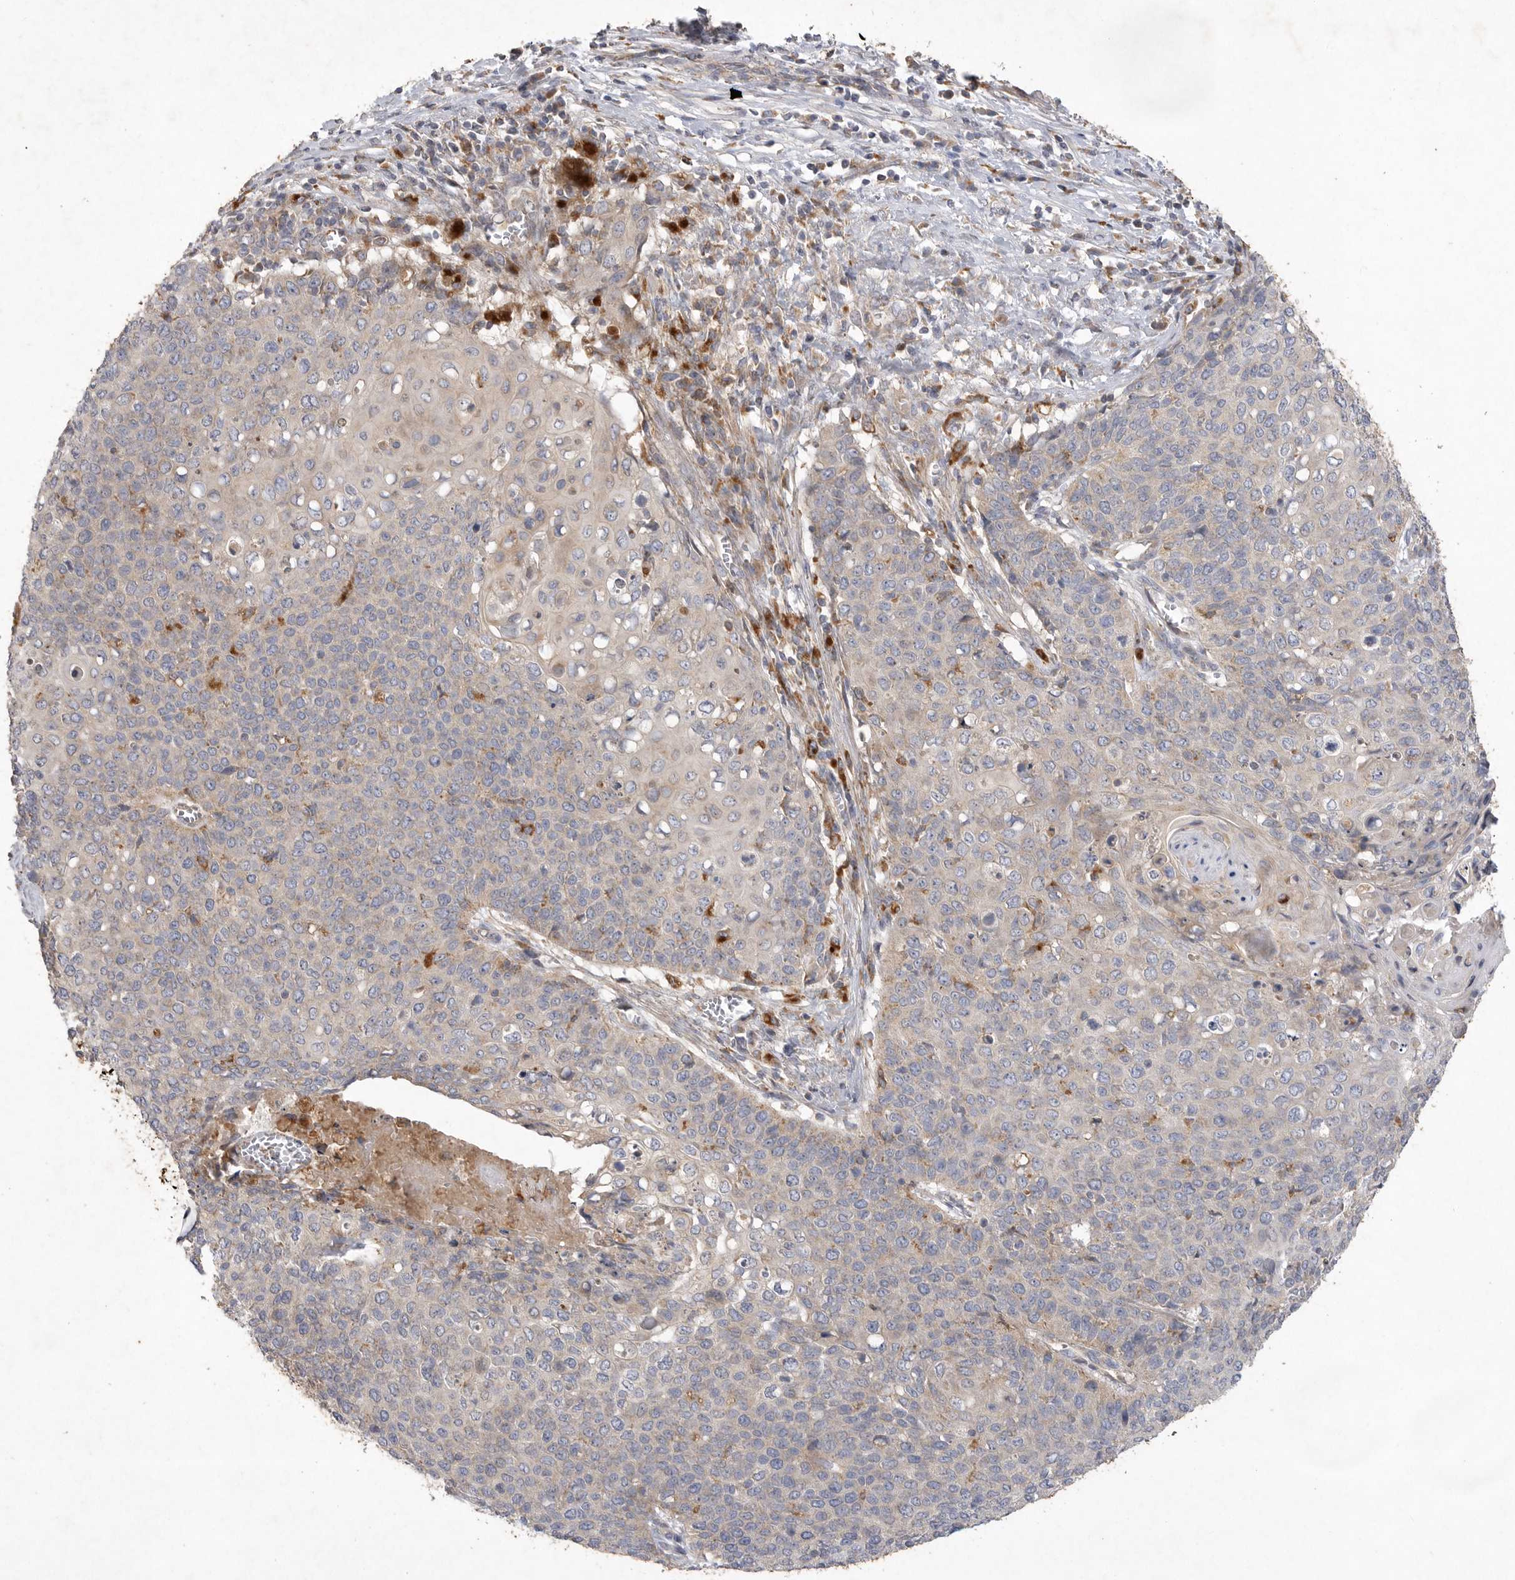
{"staining": {"intensity": "negative", "quantity": "none", "location": "none"}, "tissue": "cervical cancer", "cell_type": "Tumor cells", "image_type": "cancer", "snomed": [{"axis": "morphology", "description": "Squamous cell carcinoma, NOS"}, {"axis": "topography", "description": "Cervix"}], "caption": "Micrograph shows no significant protein expression in tumor cells of cervical cancer (squamous cell carcinoma).", "gene": "MRPL41", "patient": {"sex": "female", "age": 39}}